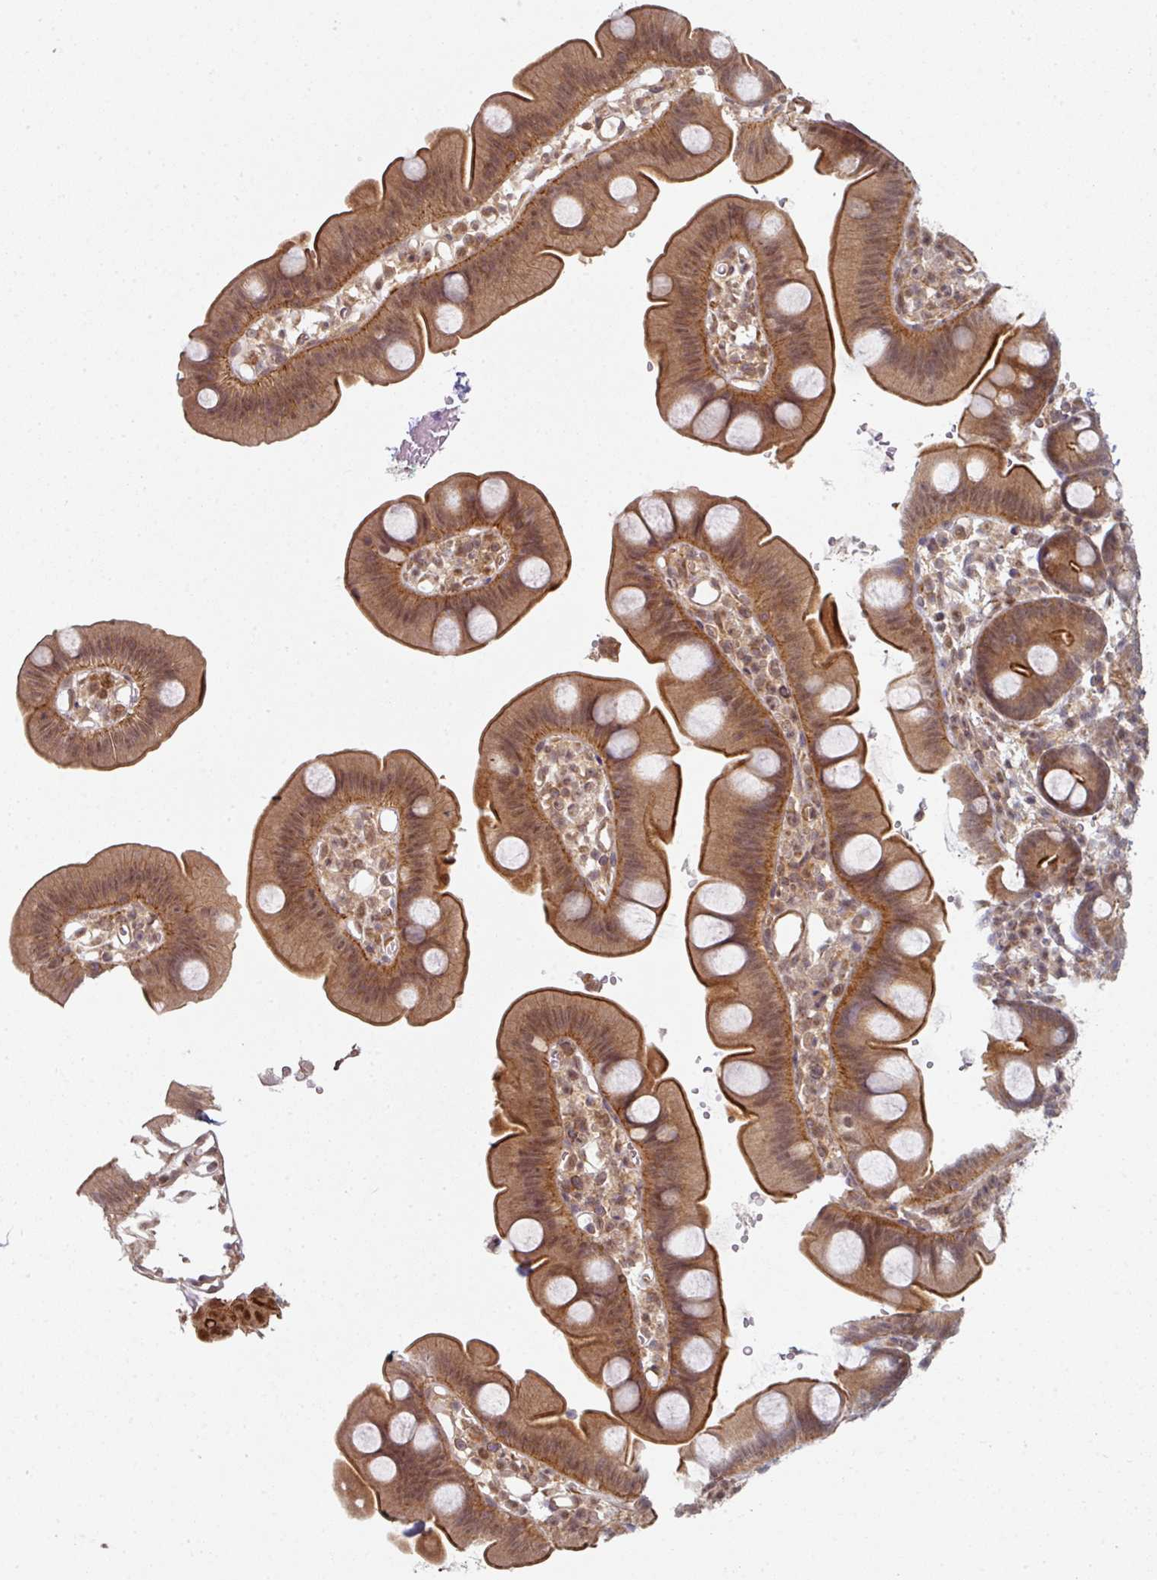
{"staining": {"intensity": "moderate", "quantity": ">75%", "location": "cytoplasmic/membranous,nuclear"}, "tissue": "small intestine", "cell_type": "Glandular cells", "image_type": "normal", "snomed": [{"axis": "morphology", "description": "Normal tissue, NOS"}, {"axis": "topography", "description": "Small intestine"}], "caption": "A high-resolution image shows immunohistochemistry staining of benign small intestine, which reveals moderate cytoplasmic/membranous,nuclear positivity in about >75% of glandular cells.", "gene": "PSME3IP1", "patient": {"sex": "female", "age": 68}}